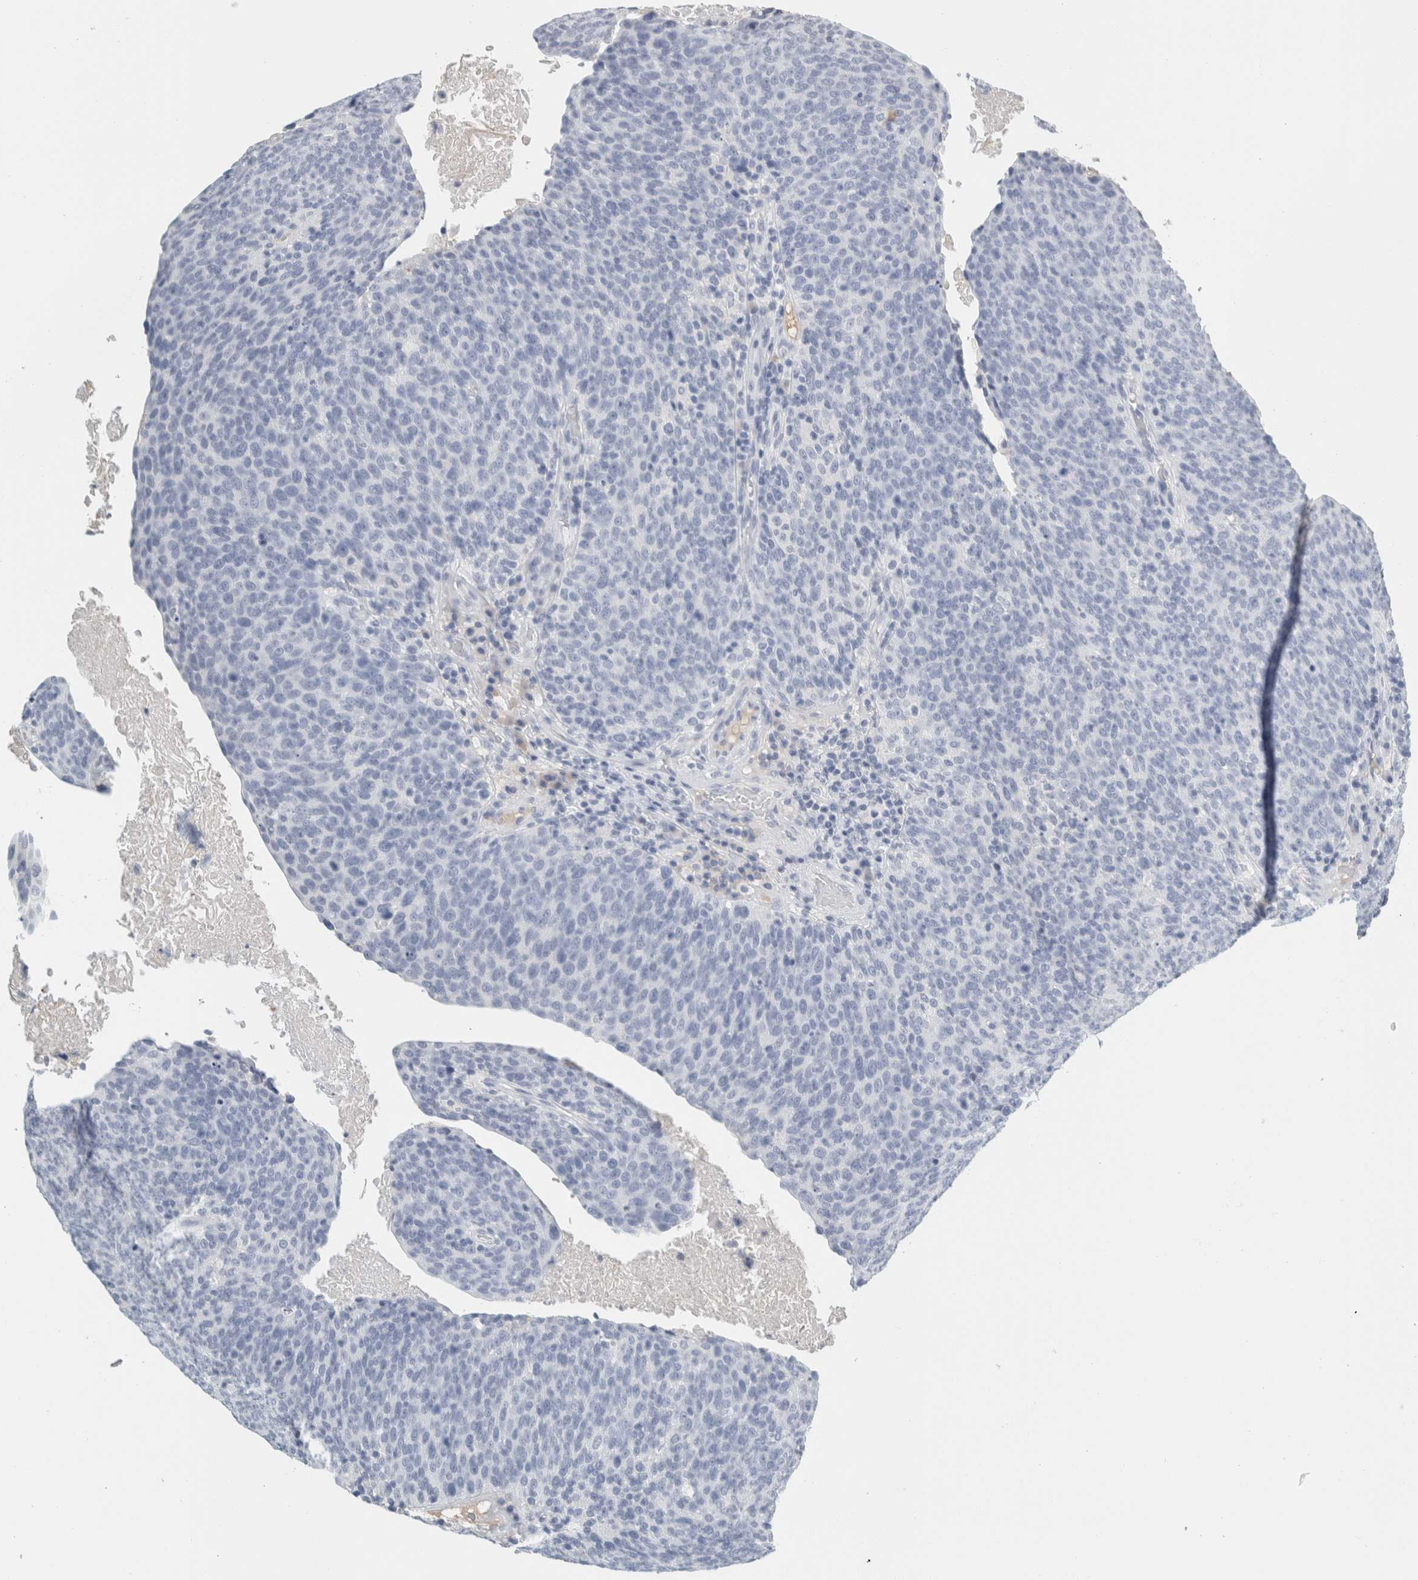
{"staining": {"intensity": "negative", "quantity": "none", "location": "none"}, "tissue": "head and neck cancer", "cell_type": "Tumor cells", "image_type": "cancer", "snomed": [{"axis": "morphology", "description": "Squamous cell carcinoma, NOS"}, {"axis": "morphology", "description": "Squamous cell carcinoma, metastatic, NOS"}, {"axis": "topography", "description": "Lymph node"}, {"axis": "topography", "description": "Head-Neck"}], "caption": "Histopathology image shows no significant protein positivity in tumor cells of head and neck squamous cell carcinoma. (DAB immunohistochemistry (IHC) visualized using brightfield microscopy, high magnification).", "gene": "TSPAN8", "patient": {"sex": "male", "age": 62}}